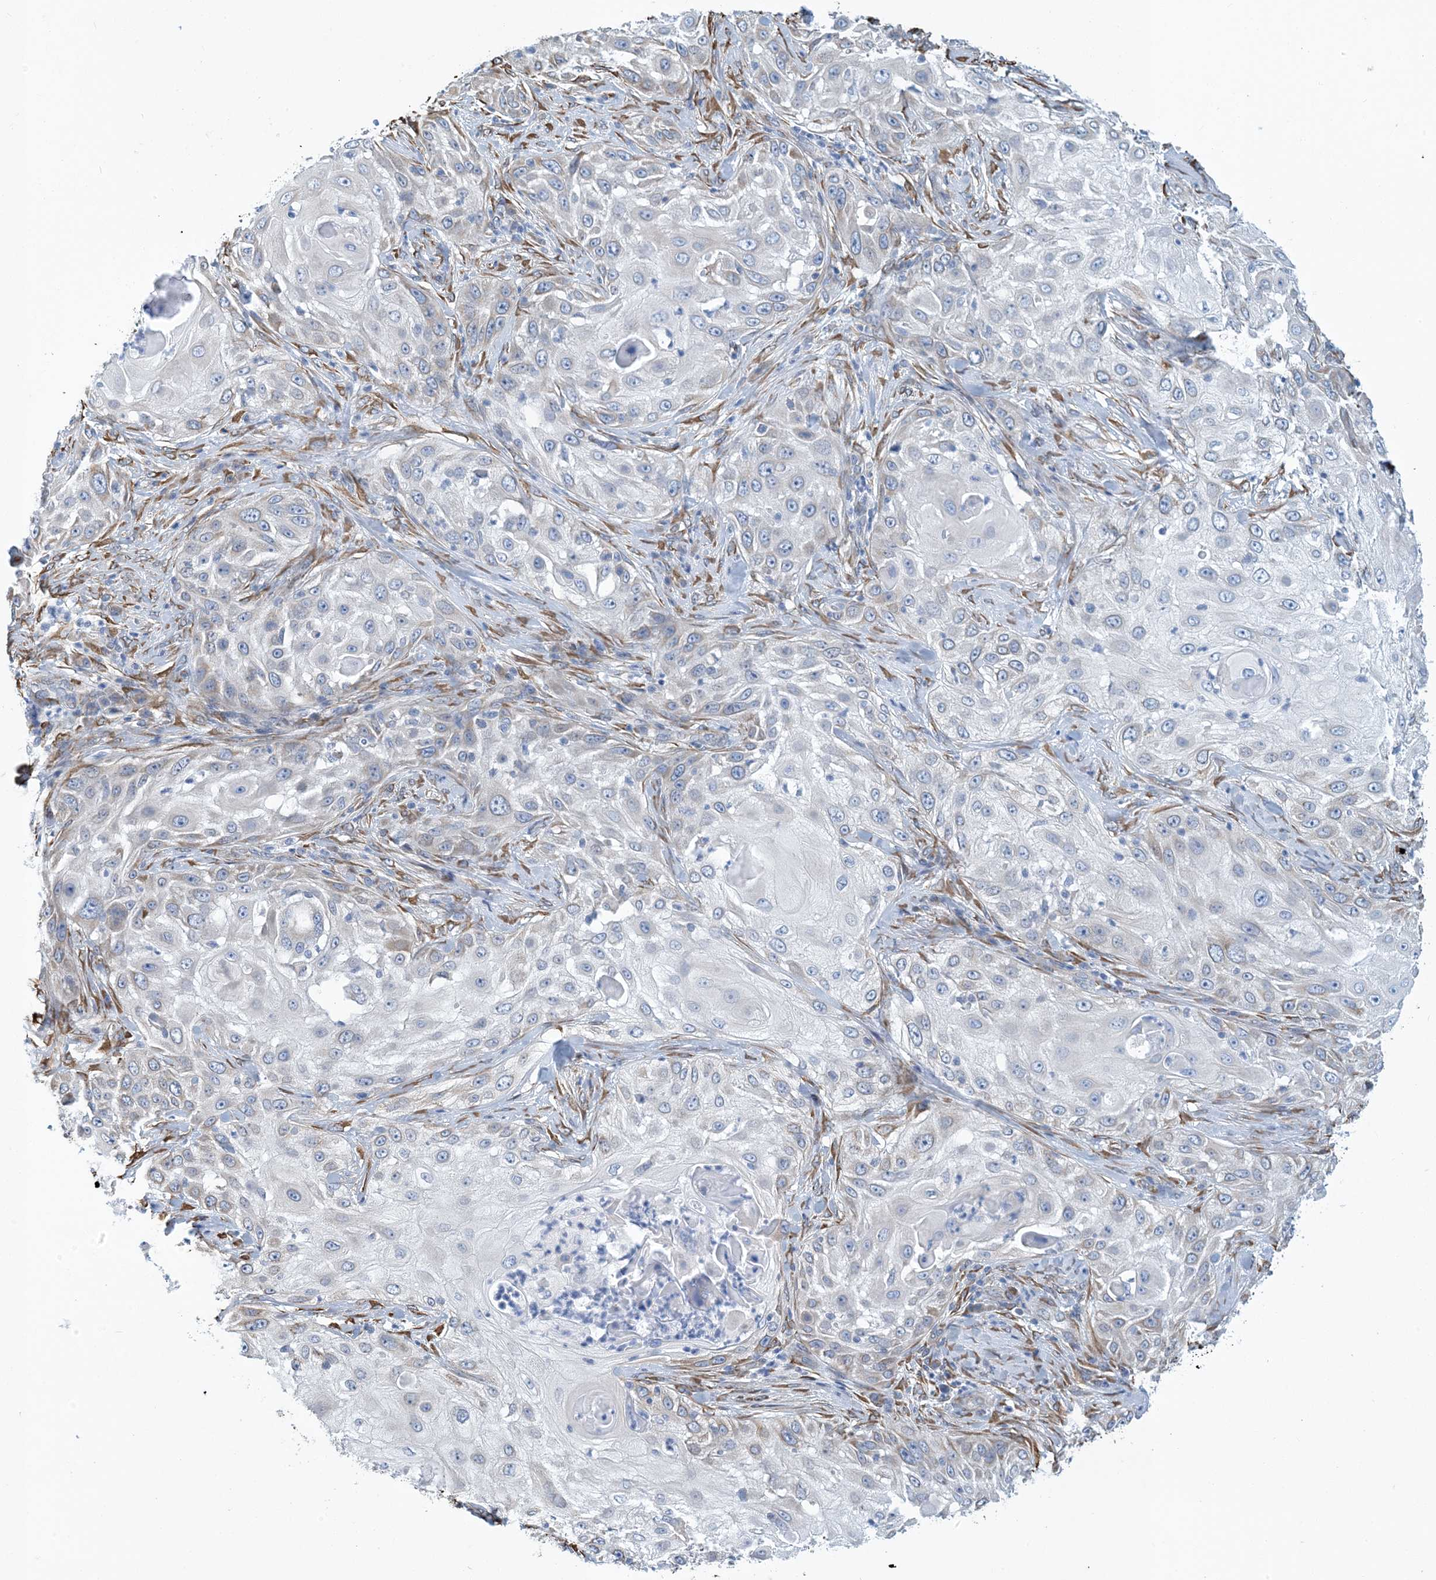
{"staining": {"intensity": "negative", "quantity": "none", "location": "none"}, "tissue": "skin cancer", "cell_type": "Tumor cells", "image_type": "cancer", "snomed": [{"axis": "morphology", "description": "Squamous cell carcinoma, NOS"}, {"axis": "topography", "description": "Skin"}], "caption": "Immunohistochemistry of skin cancer exhibits no expression in tumor cells.", "gene": "CCDC14", "patient": {"sex": "female", "age": 44}}